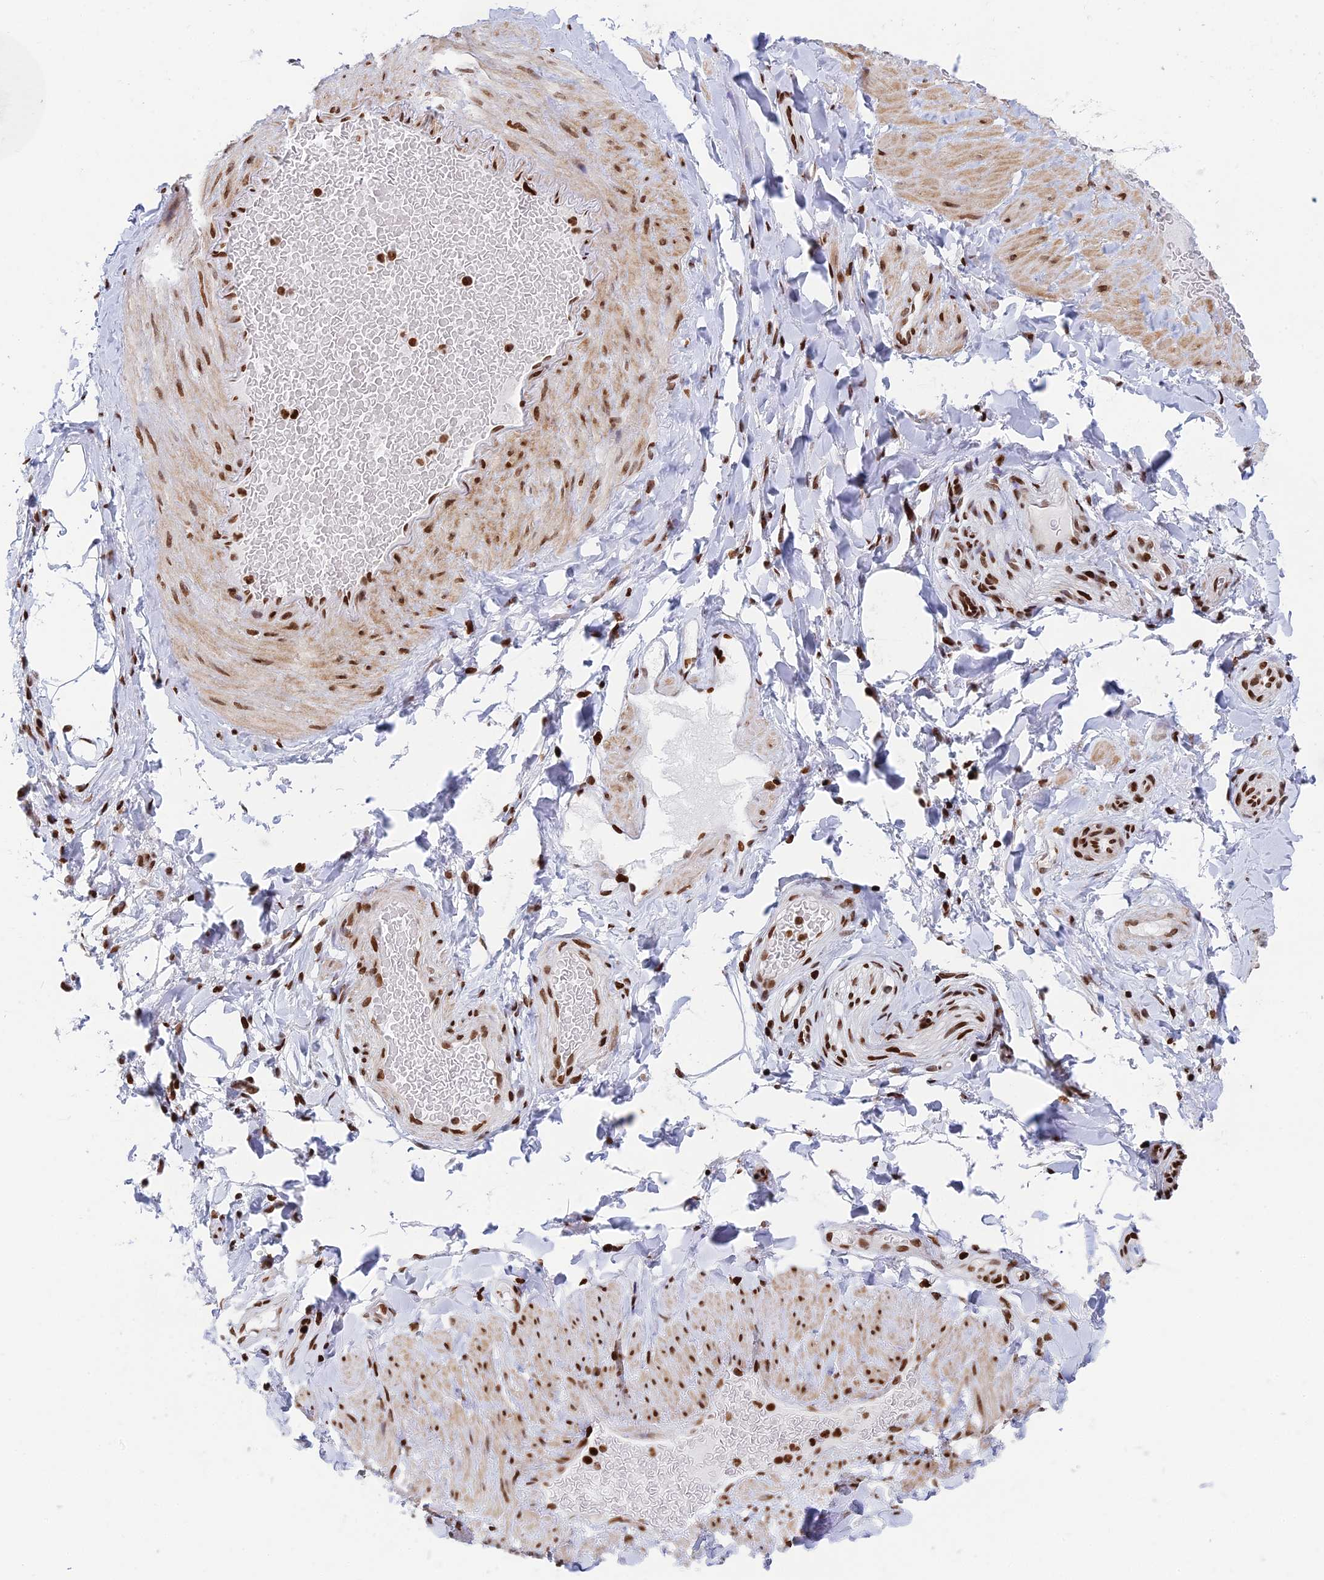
{"staining": {"intensity": "strong", "quantity": ">75%", "location": "nuclear"}, "tissue": "adipose tissue", "cell_type": "Adipocytes", "image_type": "normal", "snomed": [{"axis": "morphology", "description": "Normal tissue, NOS"}, {"axis": "topography", "description": "Soft tissue"}, {"axis": "topography", "description": "Vascular tissue"}], "caption": "About >75% of adipocytes in unremarkable adipose tissue show strong nuclear protein staining as visualized by brown immunohistochemical staining.", "gene": "RPAP1", "patient": {"sex": "male", "age": 54}}